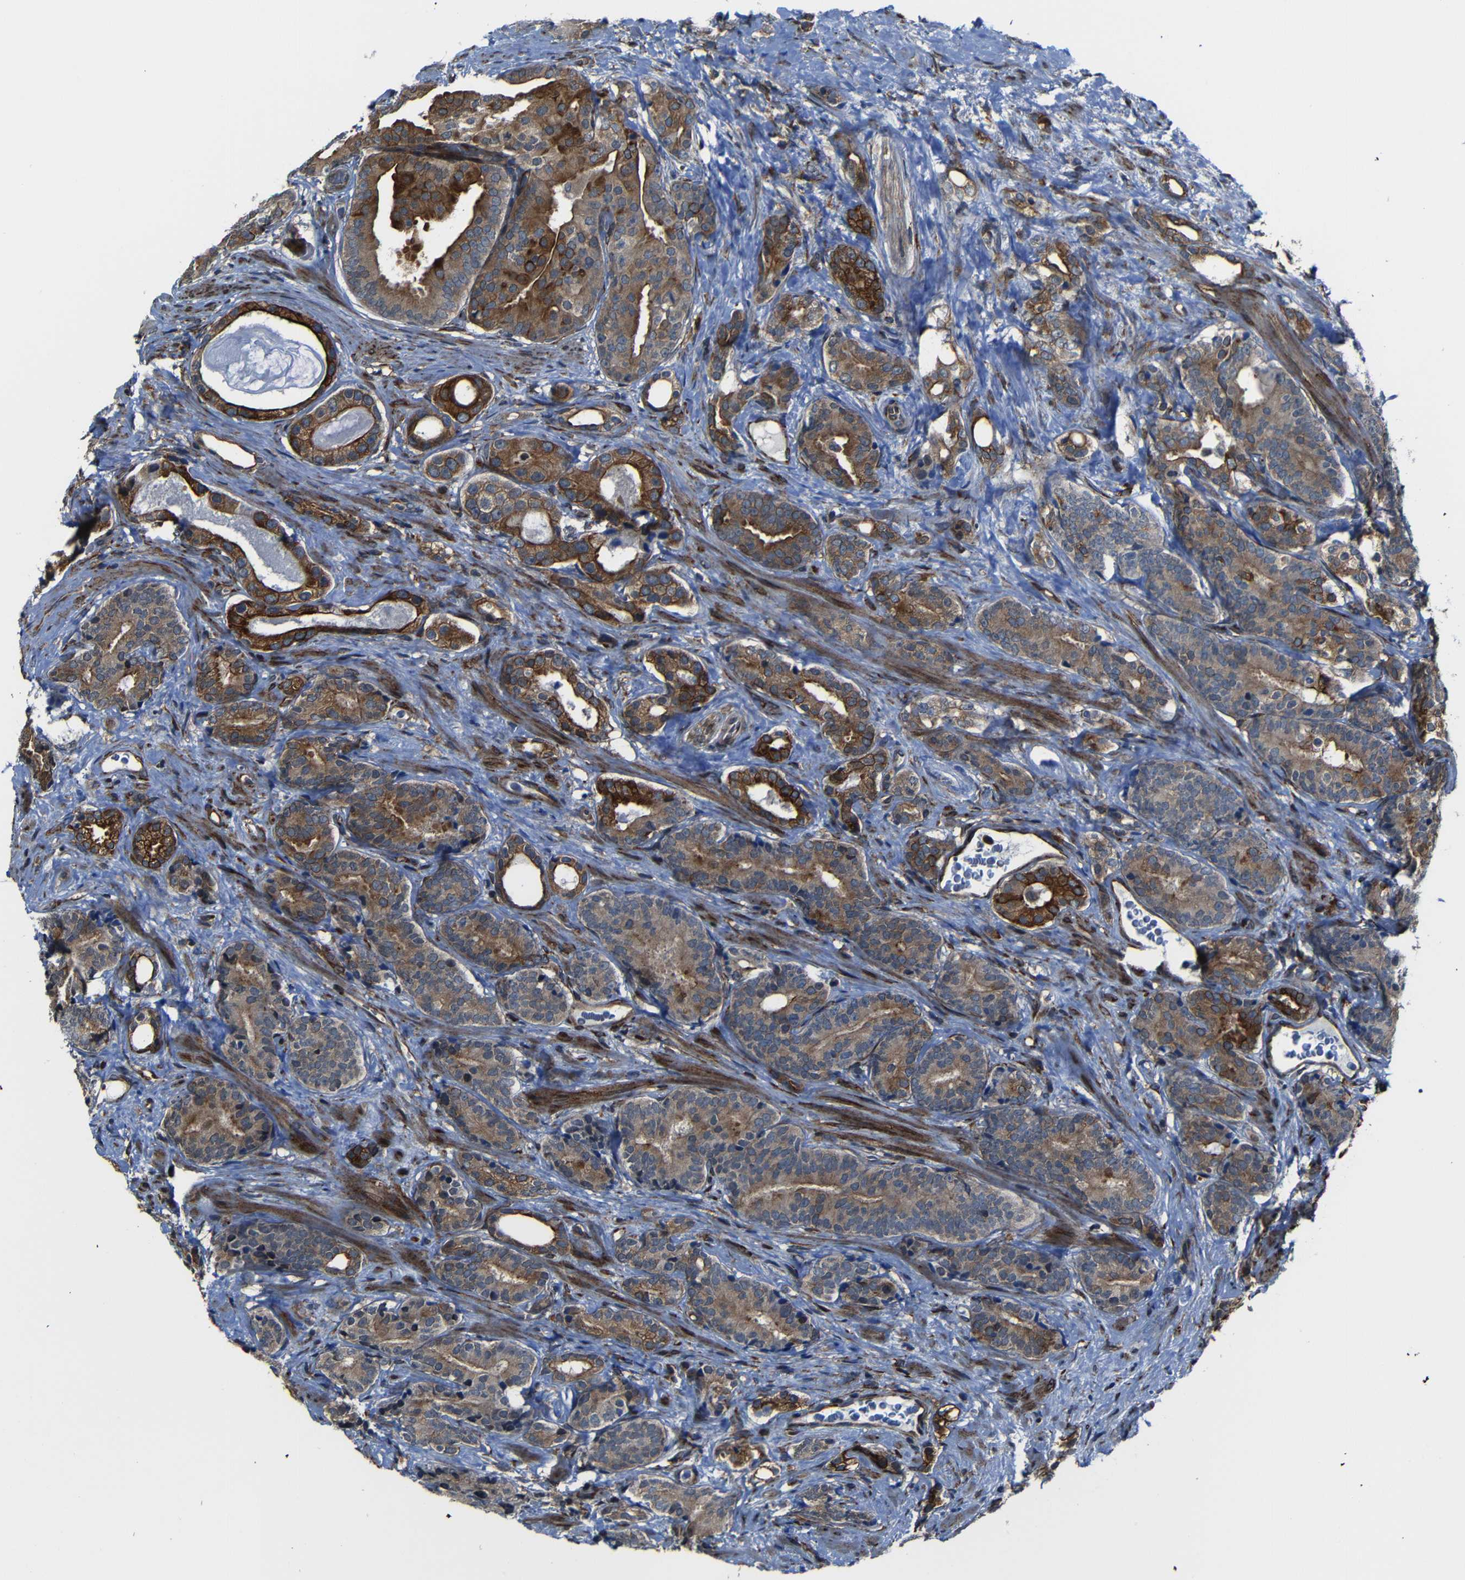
{"staining": {"intensity": "moderate", "quantity": ">75%", "location": "cytoplasmic/membranous"}, "tissue": "prostate cancer", "cell_type": "Tumor cells", "image_type": "cancer", "snomed": [{"axis": "morphology", "description": "Adenocarcinoma, High grade"}, {"axis": "topography", "description": "Prostate"}], "caption": "A brown stain highlights moderate cytoplasmic/membranous staining of a protein in prostate cancer (adenocarcinoma (high-grade)) tumor cells. (Brightfield microscopy of DAB IHC at high magnification).", "gene": "KIAA0513", "patient": {"sex": "male", "age": 71}}